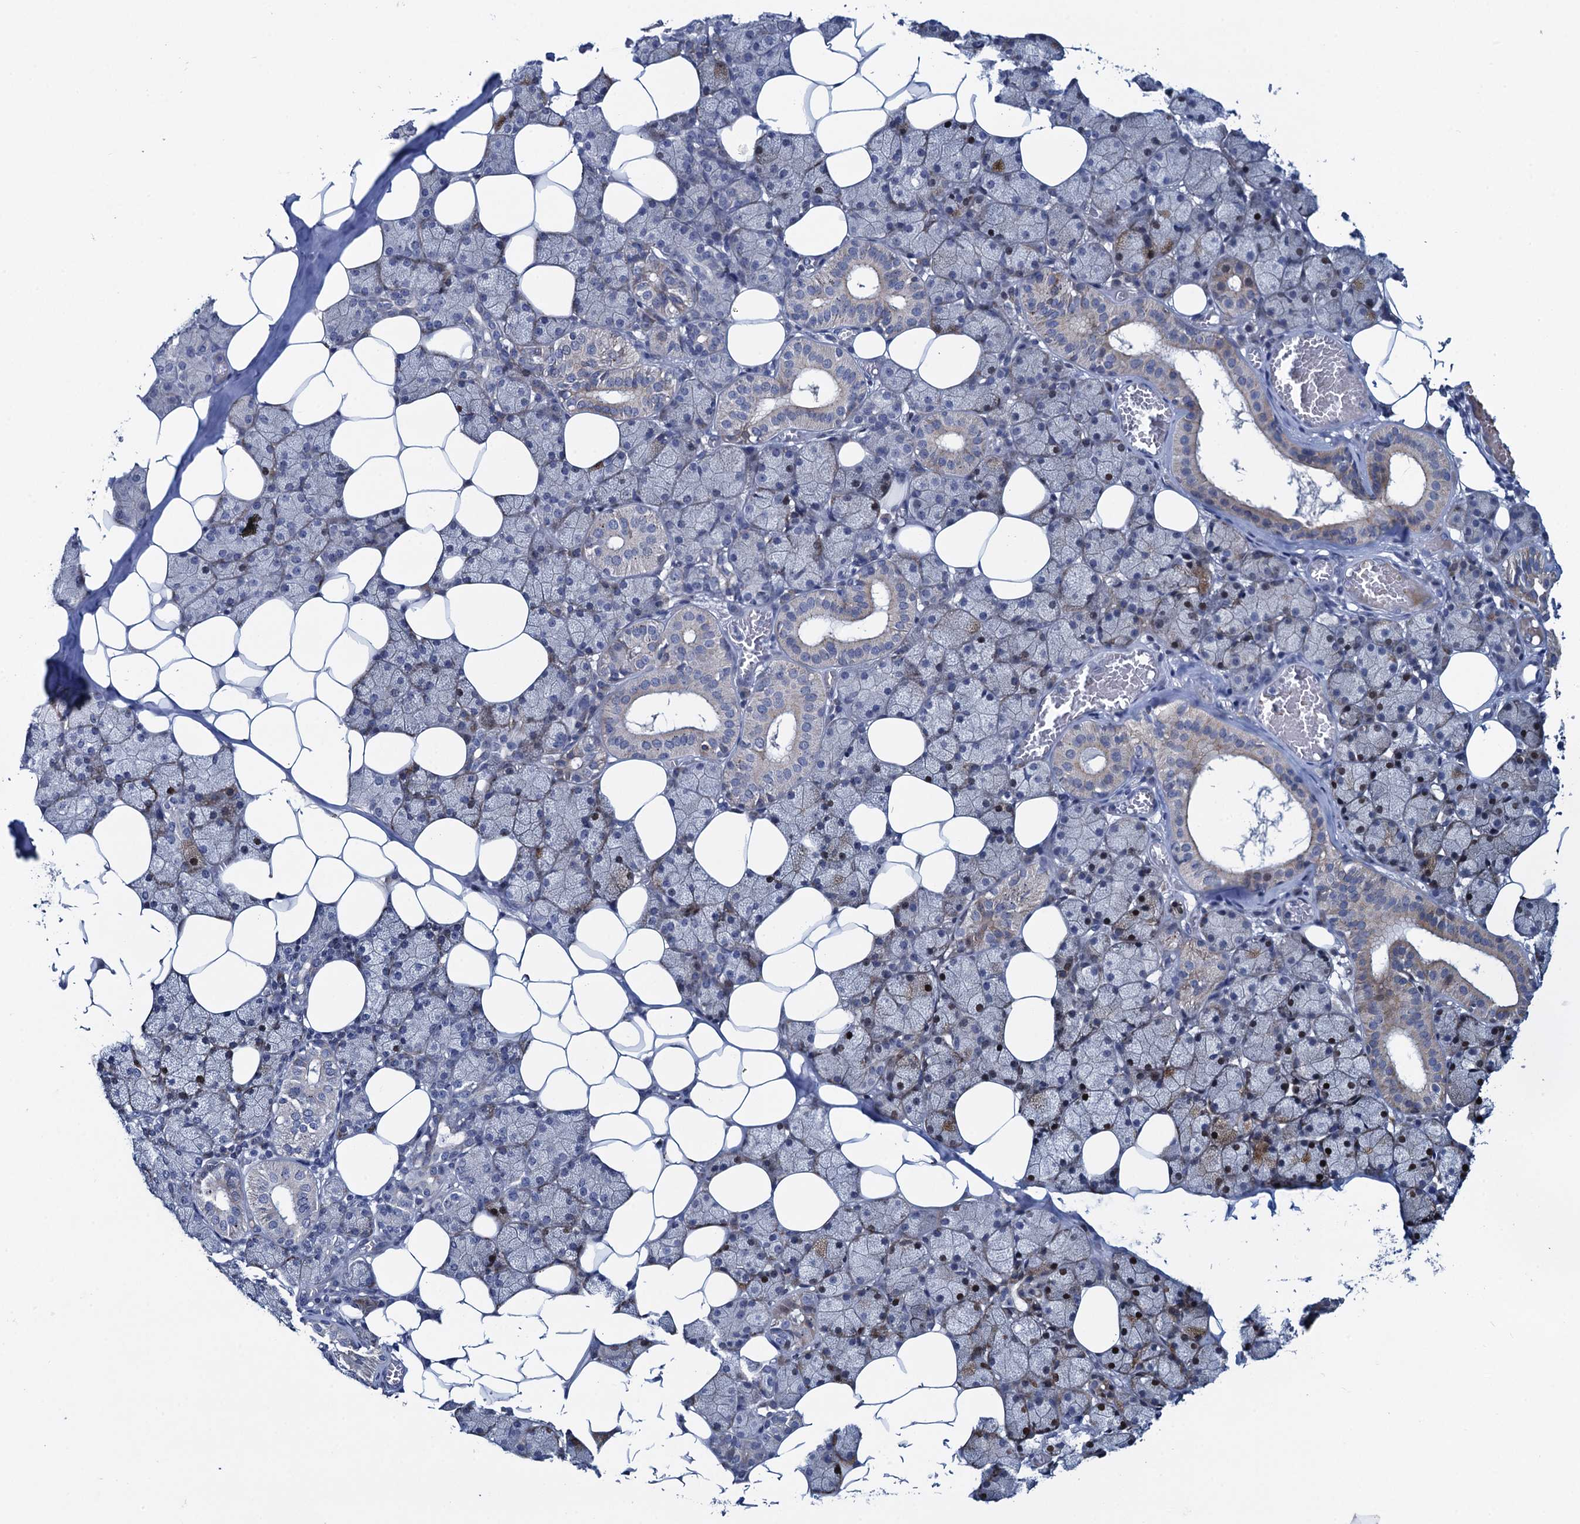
{"staining": {"intensity": "weak", "quantity": "<25%", "location": "cytoplasmic/membranous"}, "tissue": "salivary gland", "cell_type": "Glandular cells", "image_type": "normal", "snomed": [{"axis": "morphology", "description": "Normal tissue, NOS"}, {"axis": "topography", "description": "Salivary gland"}], "caption": "Salivary gland was stained to show a protein in brown. There is no significant staining in glandular cells. (Brightfield microscopy of DAB (3,3'-diaminobenzidine) immunohistochemistry at high magnification).", "gene": "ATOSA", "patient": {"sex": "female", "age": 33}}